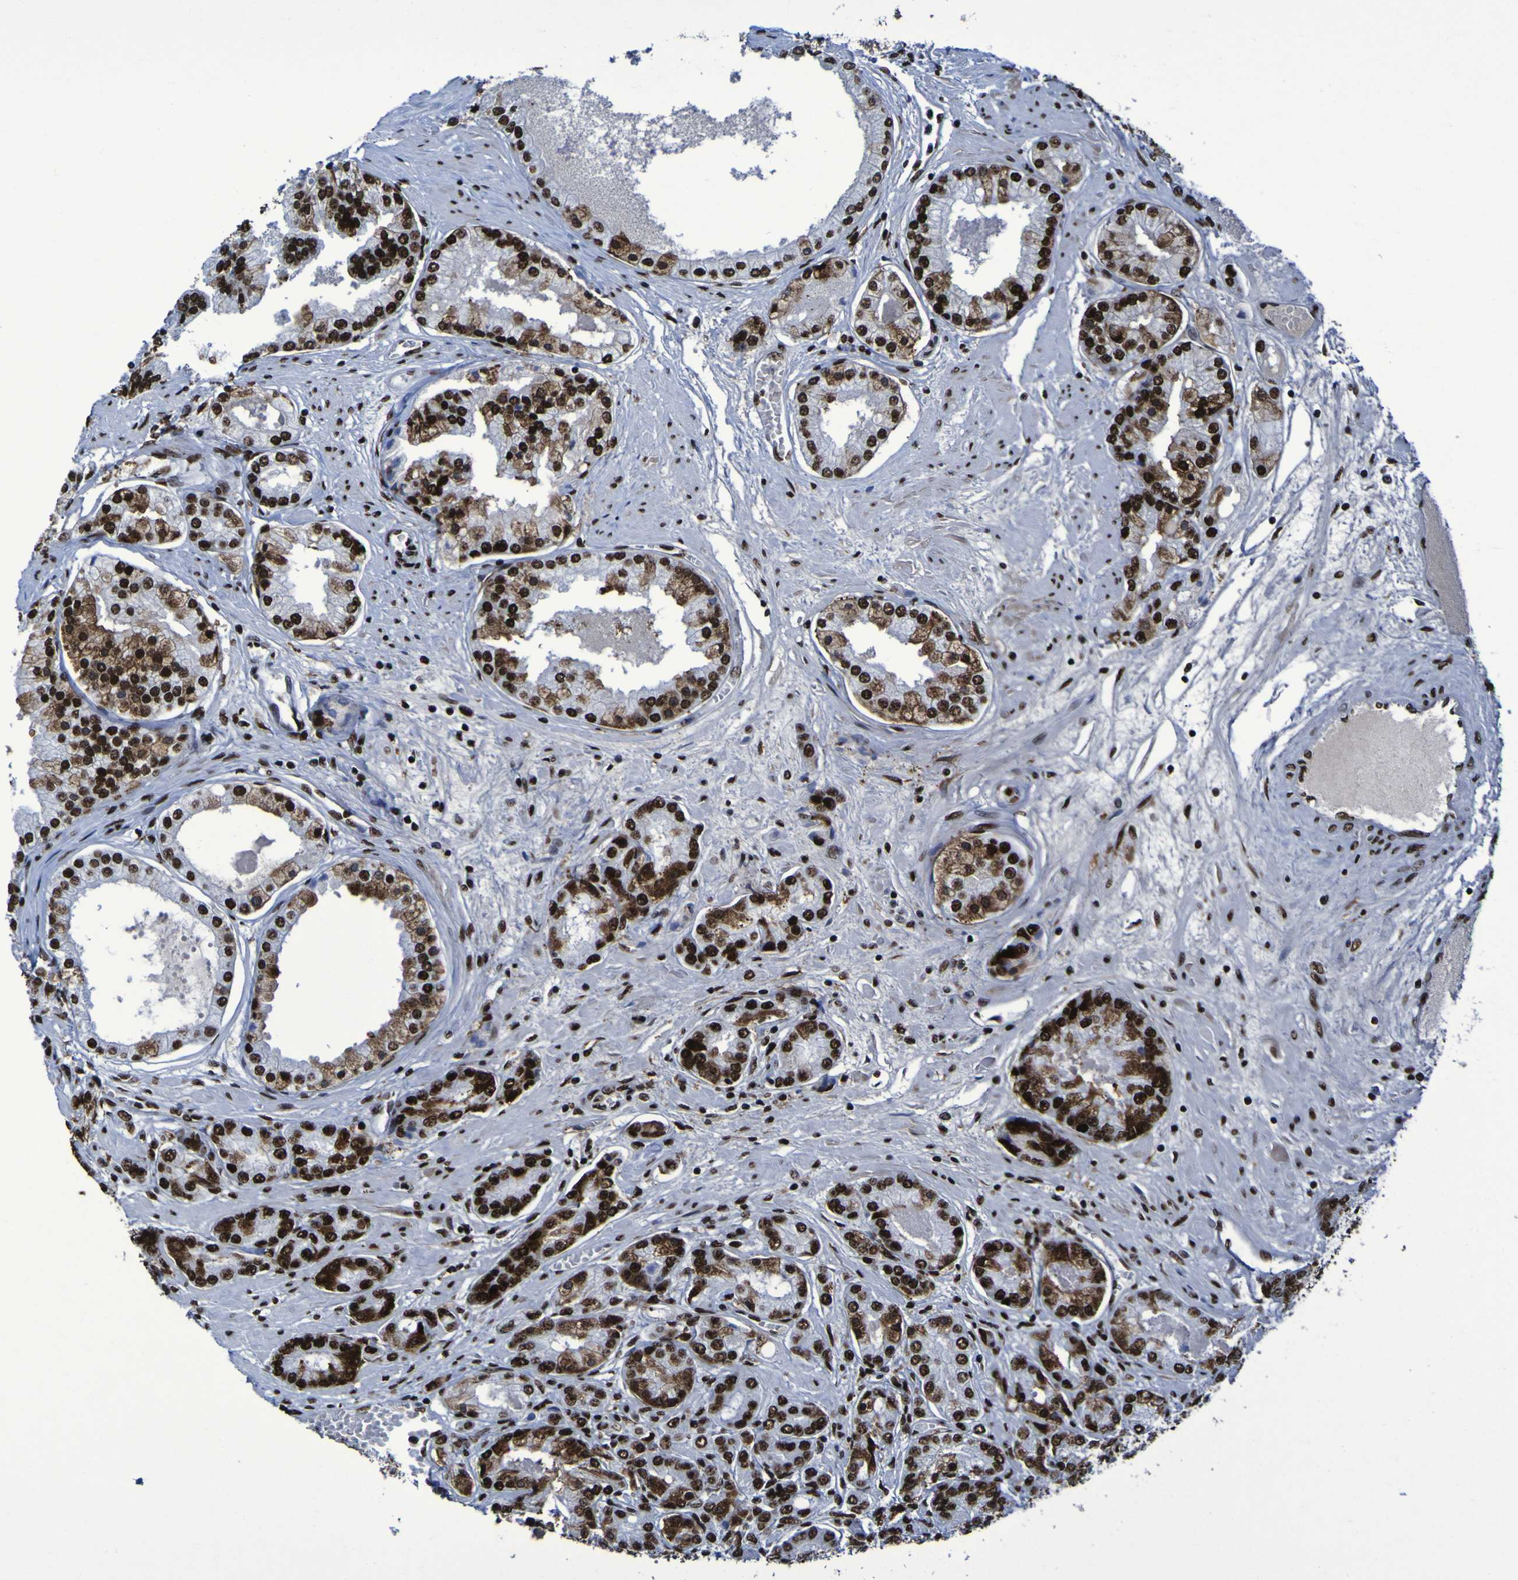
{"staining": {"intensity": "strong", "quantity": ">75%", "location": "nuclear"}, "tissue": "prostate cancer", "cell_type": "Tumor cells", "image_type": "cancer", "snomed": [{"axis": "morphology", "description": "Adenocarcinoma, High grade"}, {"axis": "topography", "description": "Prostate"}], "caption": "Tumor cells reveal high levels of strong nuclear expression in about >75% of cells in human prostate cancer (high-grade adenocarcinoma). Using DAB (3,3'-diaminobenzidine) (brown) and hematoxylin (blue) stains, captured at high magnification using brightfield microscopy.", "gene": "NPM1", "patient": {"sex": "male", "age": 59}}